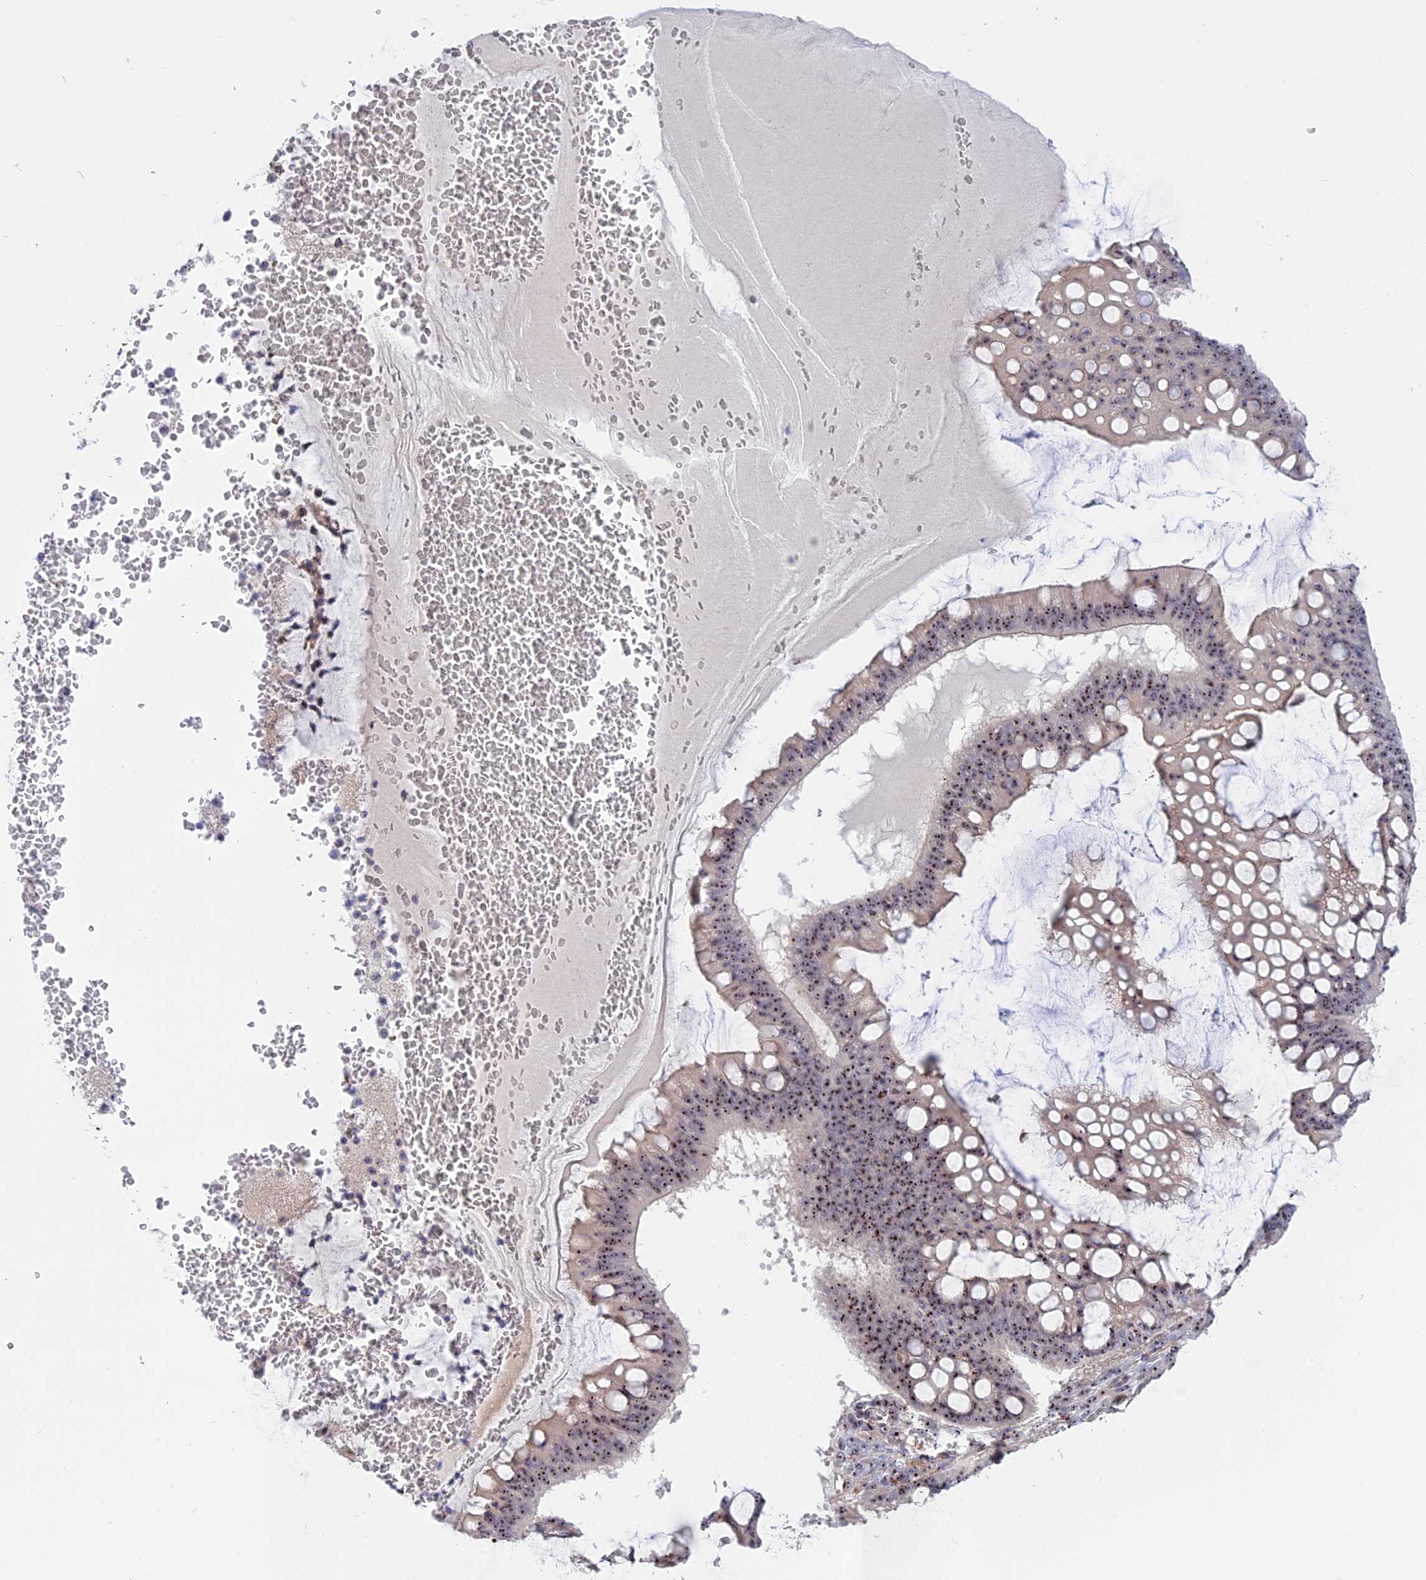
{"staining": {"intensity": "moderate", "quantity": ">75%", "location": "nuclear"}, "tissue": "ovarian cancer", "cell_type": "Tumor cells", "image_type": "cancer", "snomed": [{"axis": "morphology", "description": "Cystadenocarcinoma, mucinous, NOS"}, {"axis": "topography", "description": "Ovary"}], "caption": "Protein expression analysis of ovarian cancer (mucinous cystadenocarcinoma) displays moderate nuclear expression in about >75% of tumor cells.", "gene": "DBNDD1", "patient": {"sex": "female", "age": 73}}